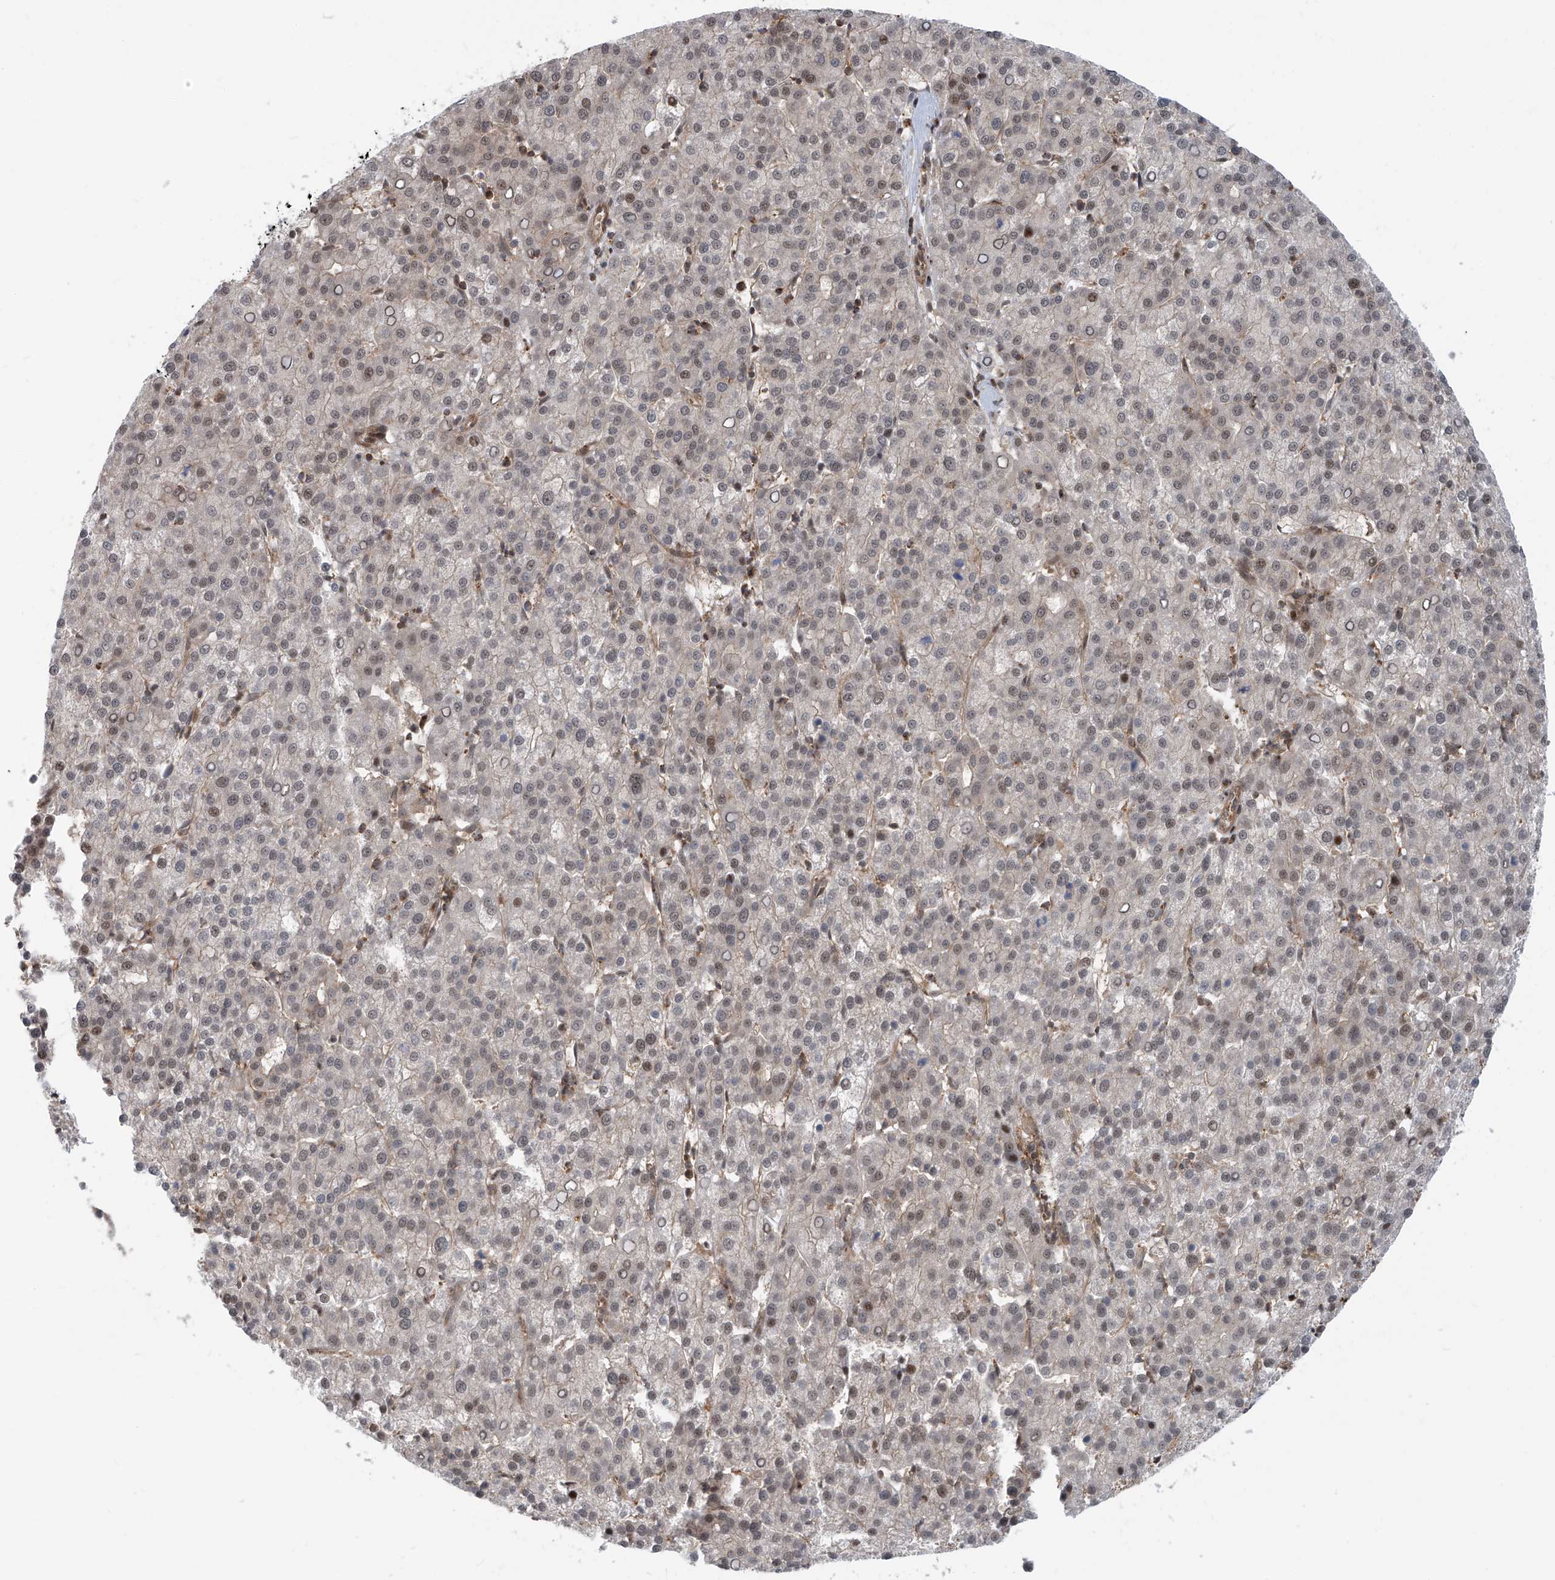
{"staining": {"intensity": "moderate", "quantity": "<25%", "location": "nuclear"}, "tissue": "liver cancer", "cell_type": "Tumor cells", "image_type": "cancer", "snomed": [{"axis": "morphology", "description": "Carcinoma, Hepatocellular, NOS"}, {"axis": "topography", "description": "Liver"}], "caption": "A brown stain highlights moderate nuclear staining of a protein in hepatocellular carcinoma (liver) tumor cells.", "gene": "LAGE3", "patient": {"sex": "female", "age": 58}}